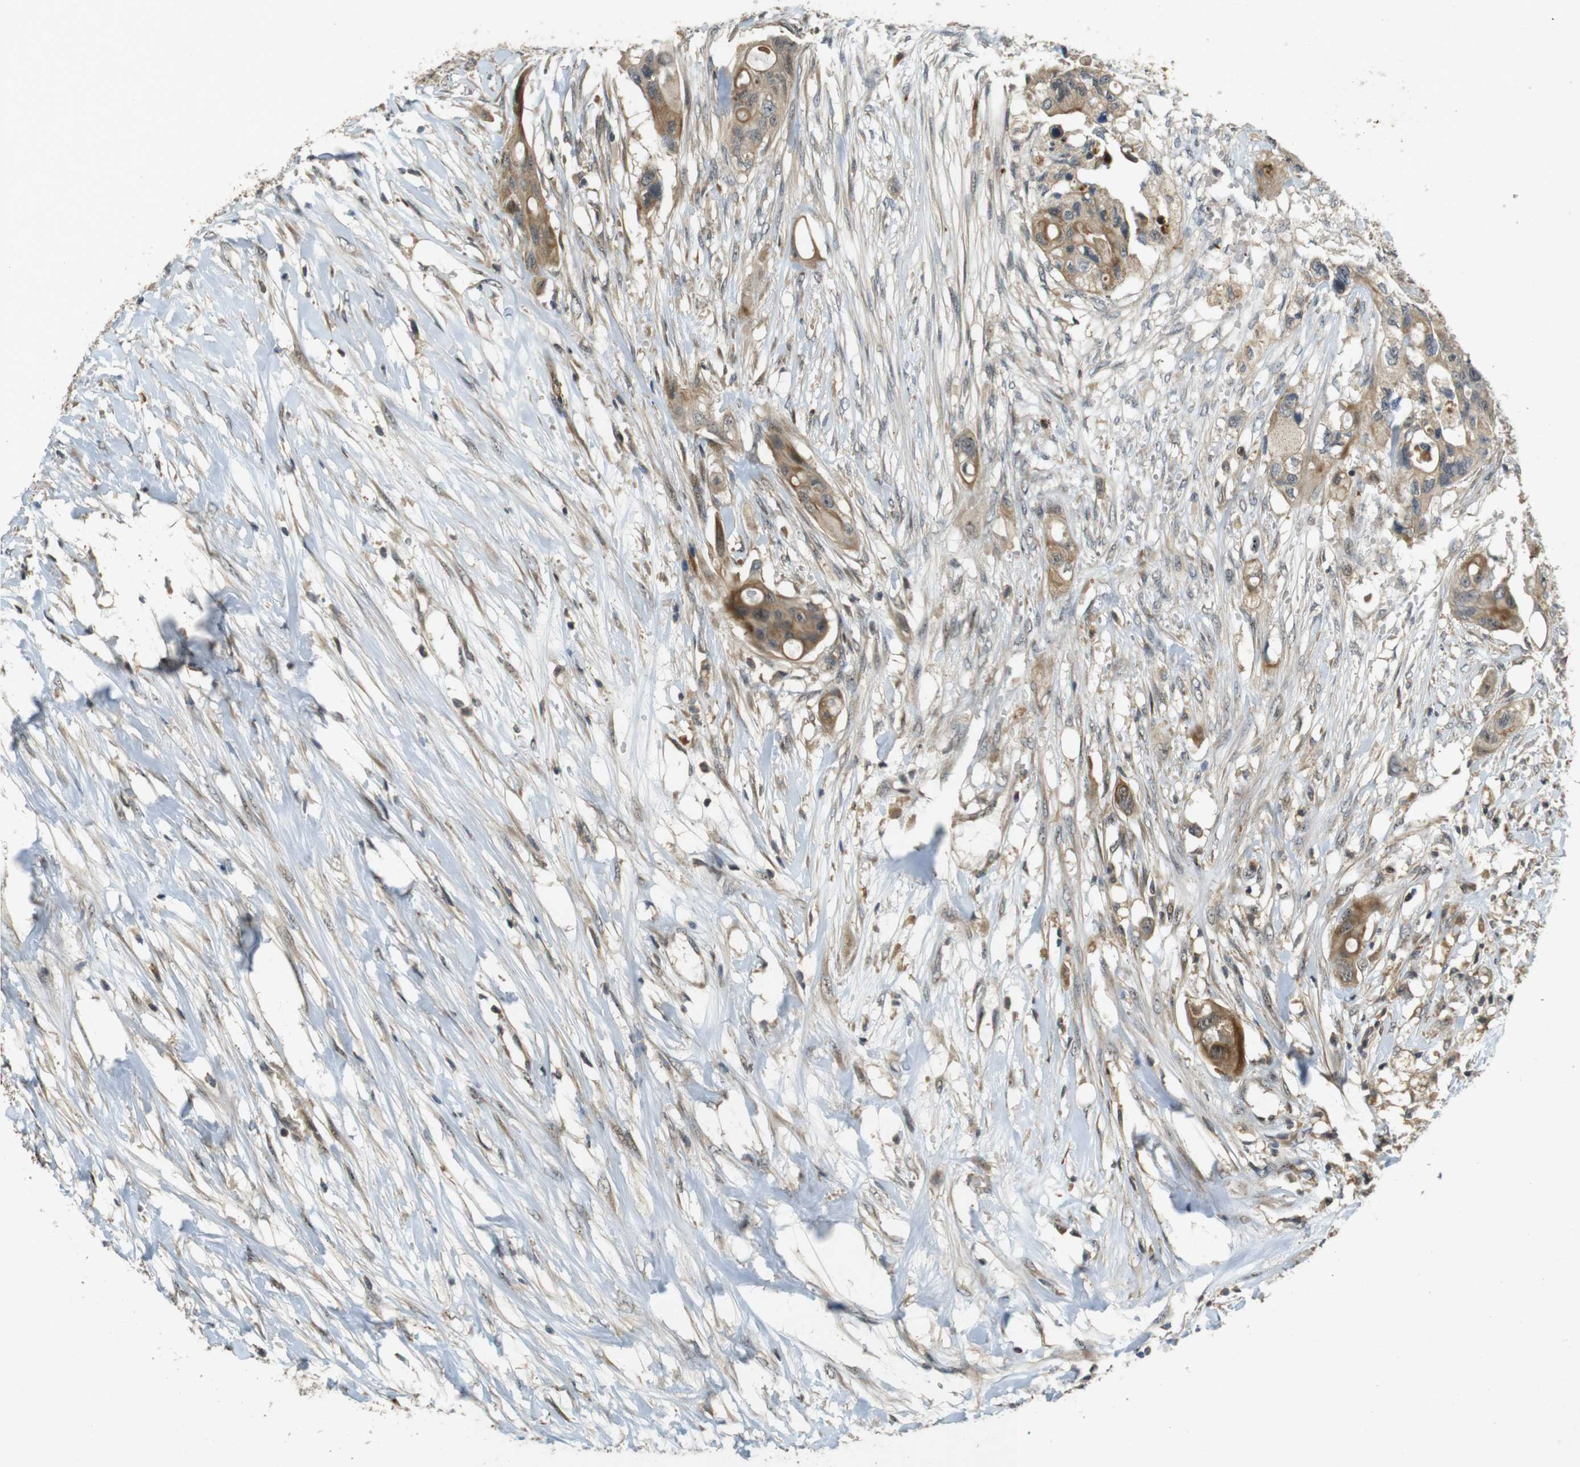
{"staining": {"intensity": "moderate", "quantity": ">75%", "location": "cytoplasmic/membranous,nuclear"}, "tissue": "colorectal cancer", "cell_type": "Tumor cells", "image_type": "cancer", "snomed": [{"axis": "morphology", "description": "Adenocarcinoma, NOS"}, {"axis": "topography", "description": "Colon"}], "caption": "A brown stain labels moderate cytoplasmic/membranous and nuclear expression of a protein in colorectal adenocarcinoma tumor cells.", "gene": "TMX3", "patient": {"sex": "female", "age": 57}}